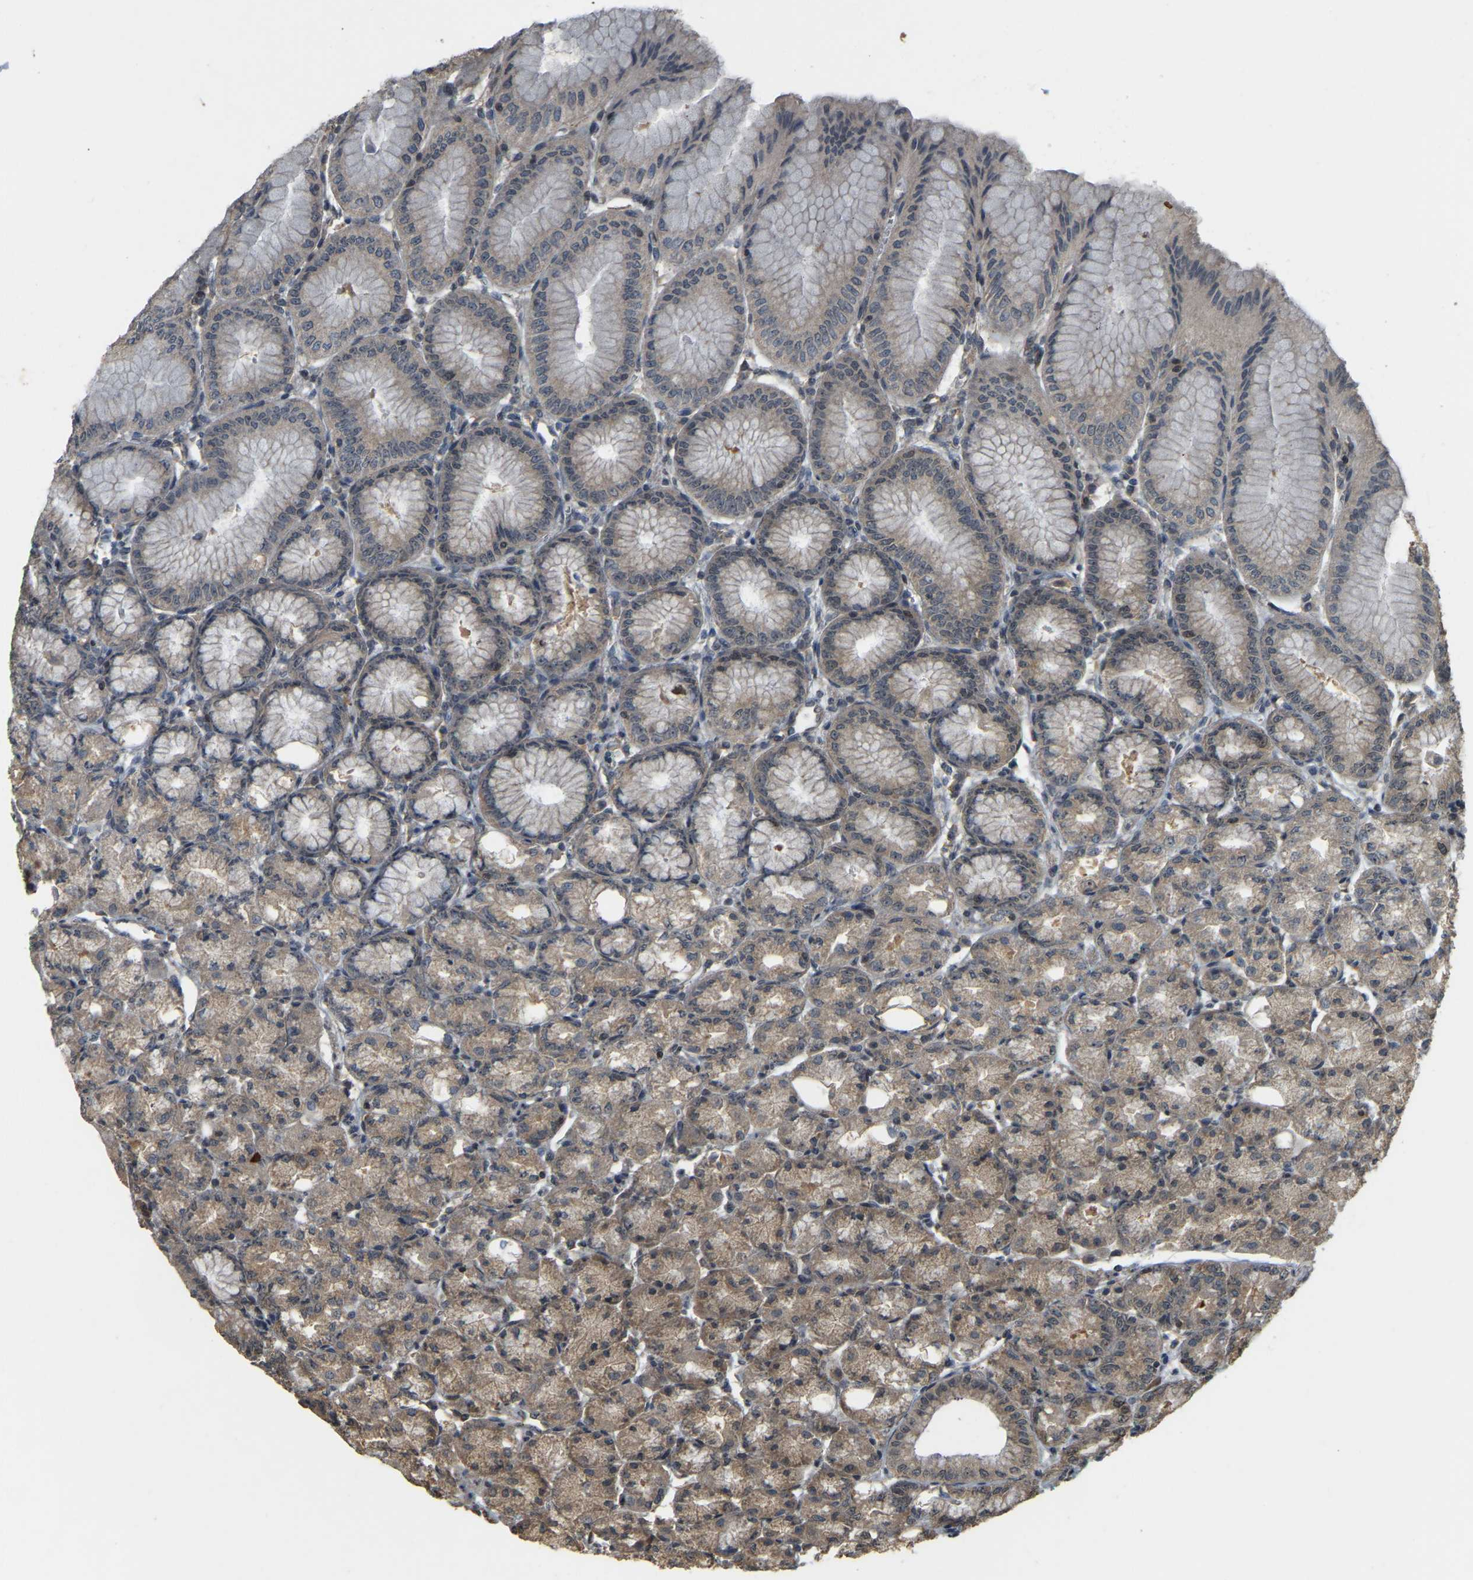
{"staining": {"intensity": "moderate", "quantity": "25%-75%", "location": "cytoplasmic/membranous,nuclear"}, "tissue": "stomach", "cell_type": "Glandular cells", "image_type": "normal", "snomed": [{"axis": "morphology", "description": "Normal tissue, NOS"}, {"axis": "topography", "description": "Stomach, lower"}], "caption": "An IHC photomicrograph of unremarkable tissue is shown. Protein staining in brown shows moderate cytoplasmic/membranous,nuclear positivity in stomach within glandular cells. (Stains: DAB in brown, nuclei in blue, Microscopy: brightfield microscopy at high magnification).", "gene": "BRF2", "patient": {"sex": "male", "age": 71}}